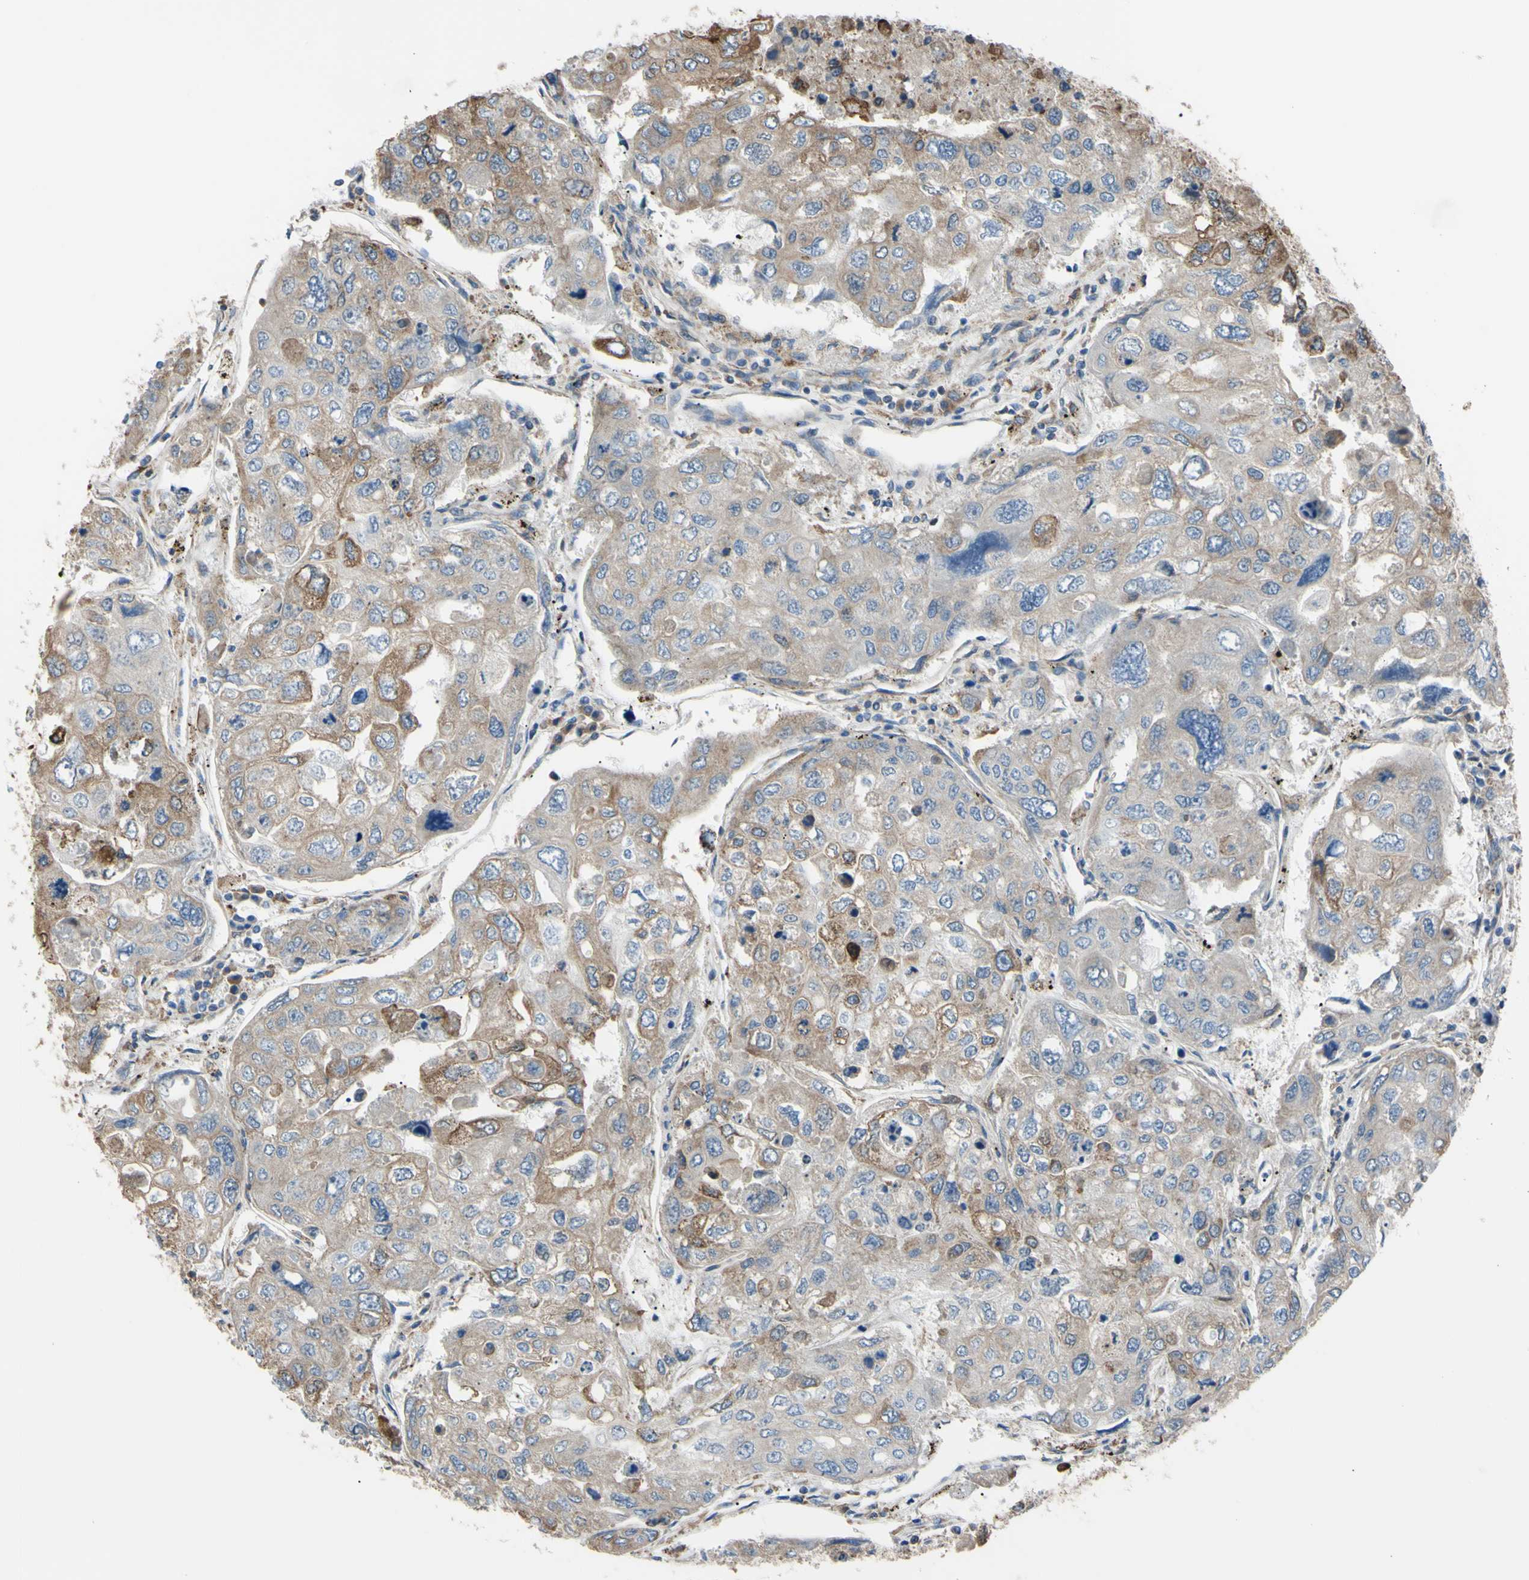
{"staining": {"intensity": "weak", "quantity": ">75%", "location": "cytoplasmic/membranous"}, "tissue": "urothelial cancer", "cell_type": "Tumor cells", "image_type": "cancer", "snomed": [{"axis": "morphology", "description": "Urothelial carcinoma, High grade"}, {"axis": "topography", "description": "Lymph node"}, {"axis": "topography", "description": "Urinary bladder"}], "caption": "About >75% of tumor cells in urothelial carcinoma (high-grade) reveal weak cytoplasmic/membranous protein expression as visualized by brown immunohistochemical staining.", "gene": "BMF", "patient": {"sex": "male", "age": 51}}